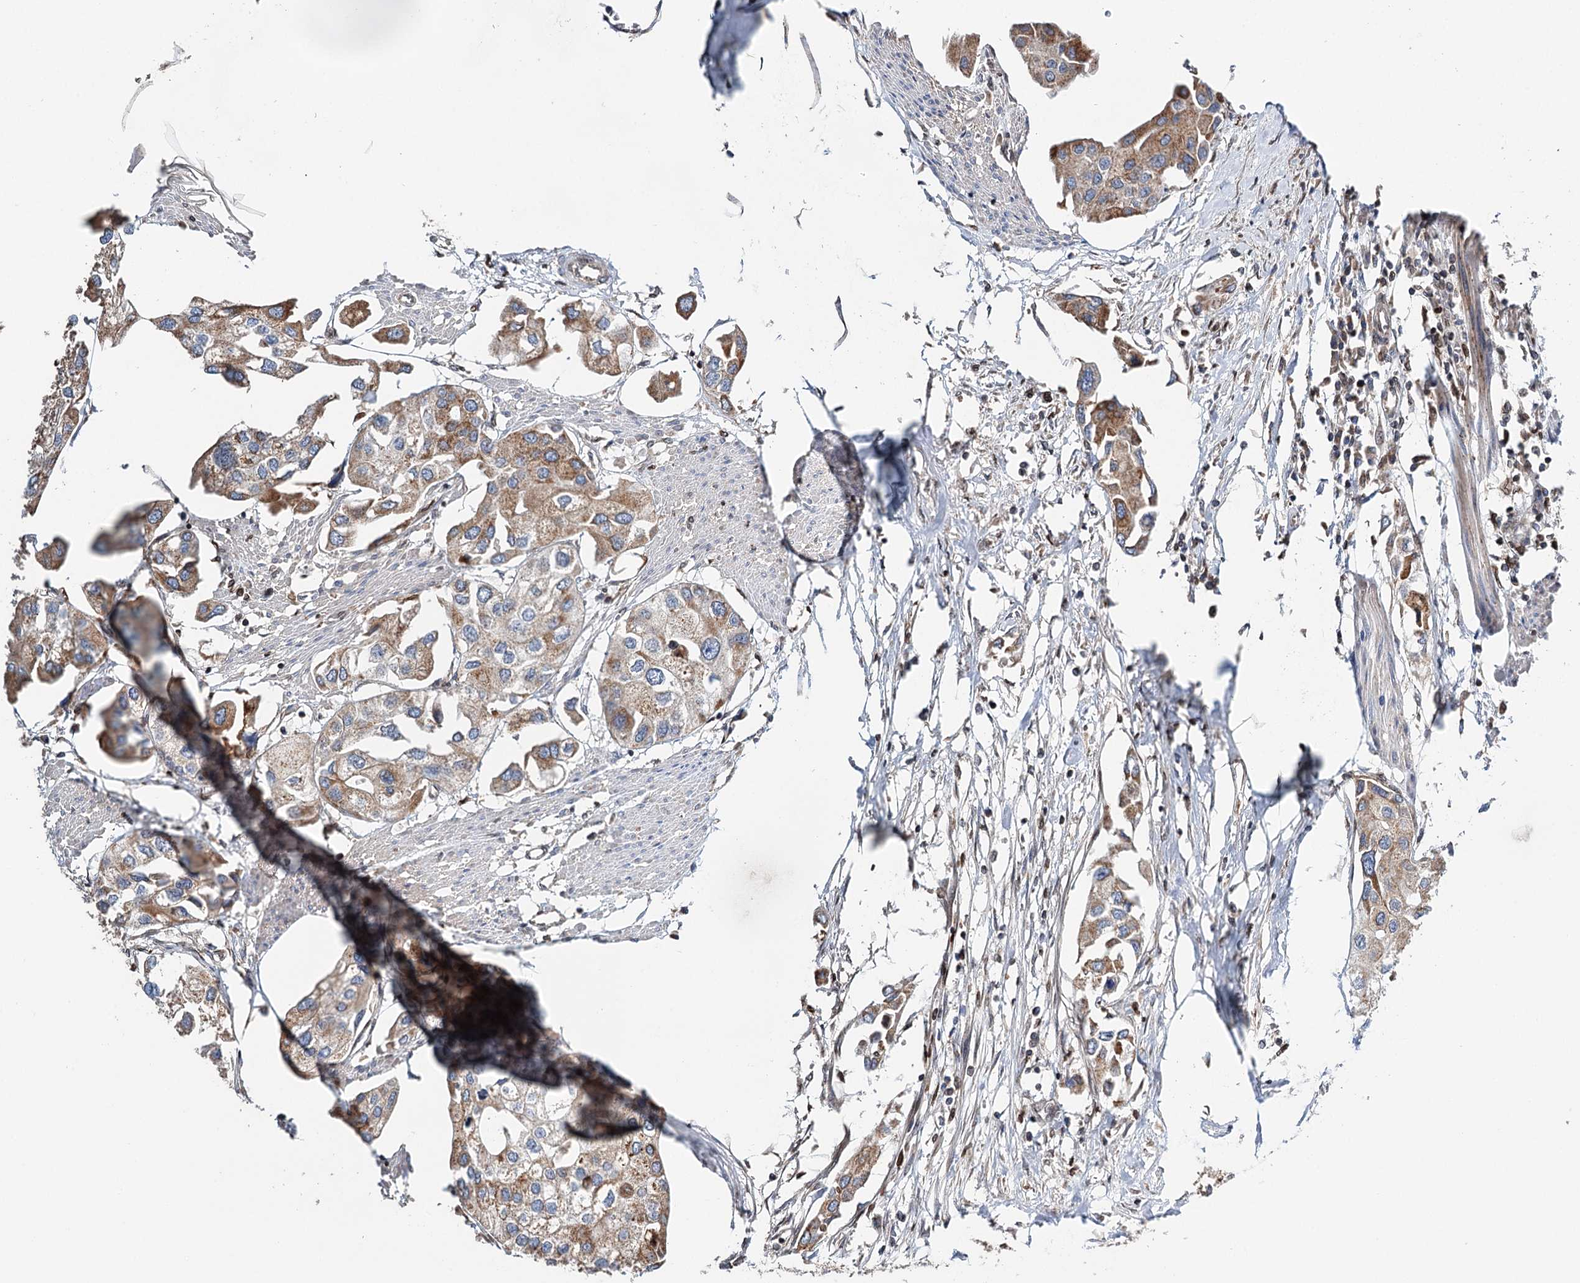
{"staining": {"intensity": "moderate", "quantity": "25%-75%", "location": "cytoplasmic/membranous"}, "tissue": "urothelial cancer", "cell_type": "Tumor cells", "image_type": "cancer", "snomed": [{"axis": "morphology", "description": "Urothelial carcinoma, High grade"}, {"axis": "topography", "description": "Urinary bladder"}], "caption": "DAB immunohistochemical staining of human urothelial carcinoma (high-grade) displays moderate cytoplasmic/membranous protein positivity in approximately 25%-75% of tumor cells.", "gene": "CFAP46", "patient": {"sex": "male", "age": 64}}